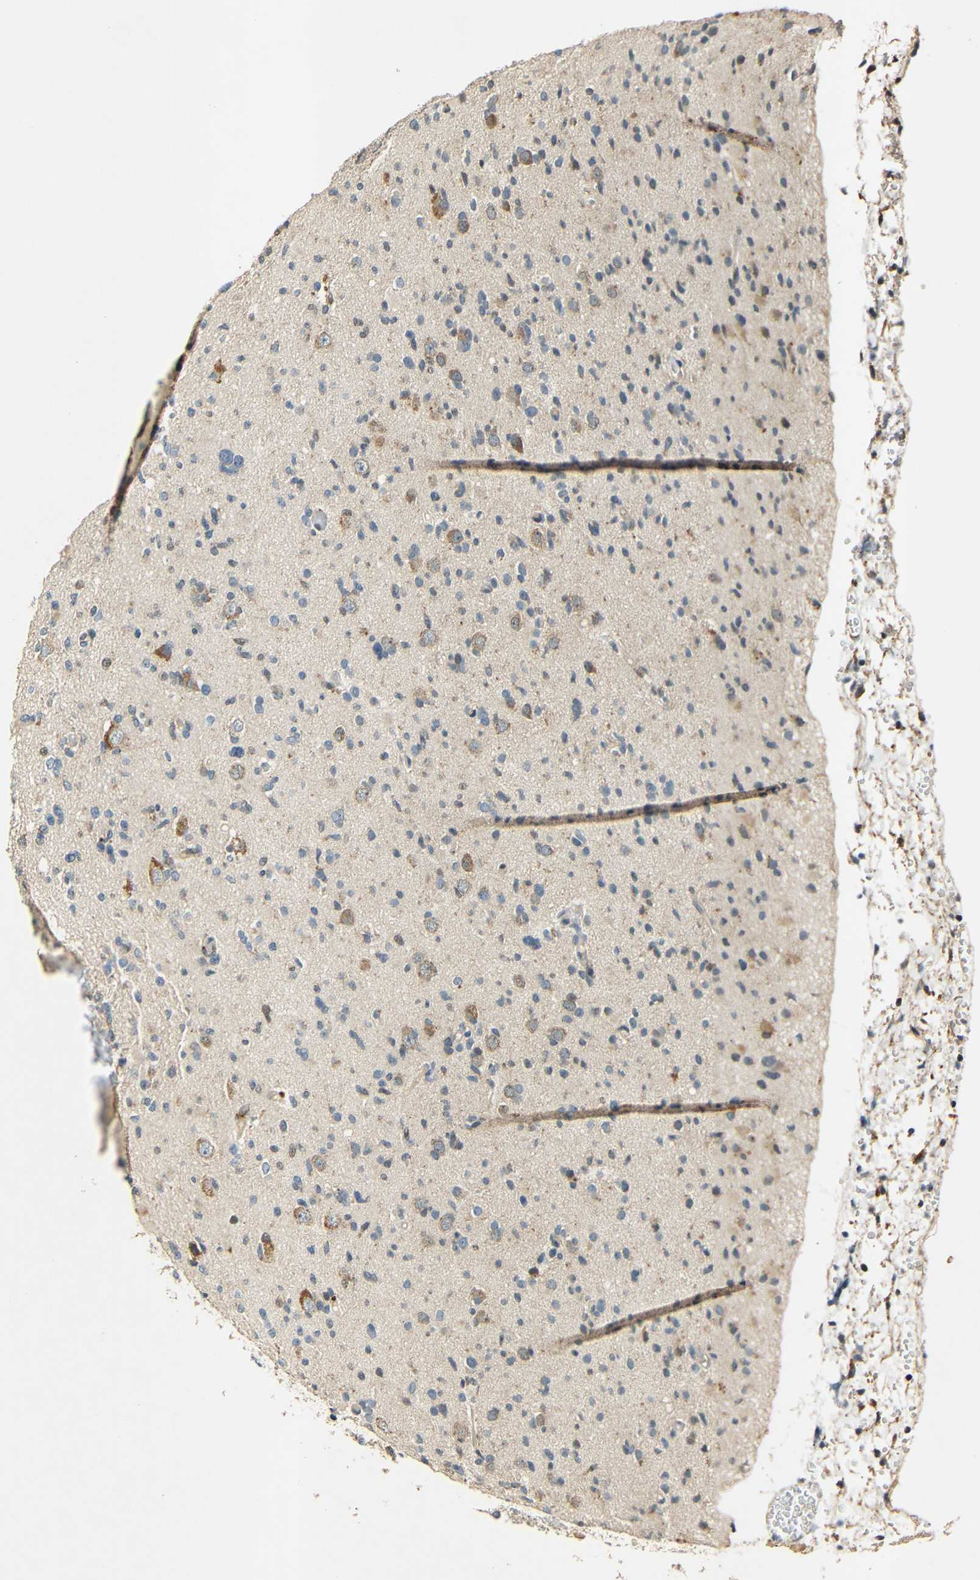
{"staining": {"intensity": "moderate", "quantity": "25%-75%", "location": "cytoplasmic/membranous,nuclear"}, "tissue": "glioma", "cell_type": "Tumor cells", "image_type": "cancer", "snomed": [{"axis": "morphology", "description": "Glioma, malignant, Low grade"}, {"axis": "topography", "description": "Brain"}], "caption": "Immunohistochemical staining of malignant glioma (low-grade) reveals medium levels of moderate cytoplasmic/membranous and nuclear staining in about 25%-75% of tumor cells. The staining was performed using DAB to visualize the protein expression in brown, while the nuclei were stained in blue with hematoxylin (Magnification: 20x).", "gene": "KAZALD1", "patient": {"sex": "female", "age": 22}}